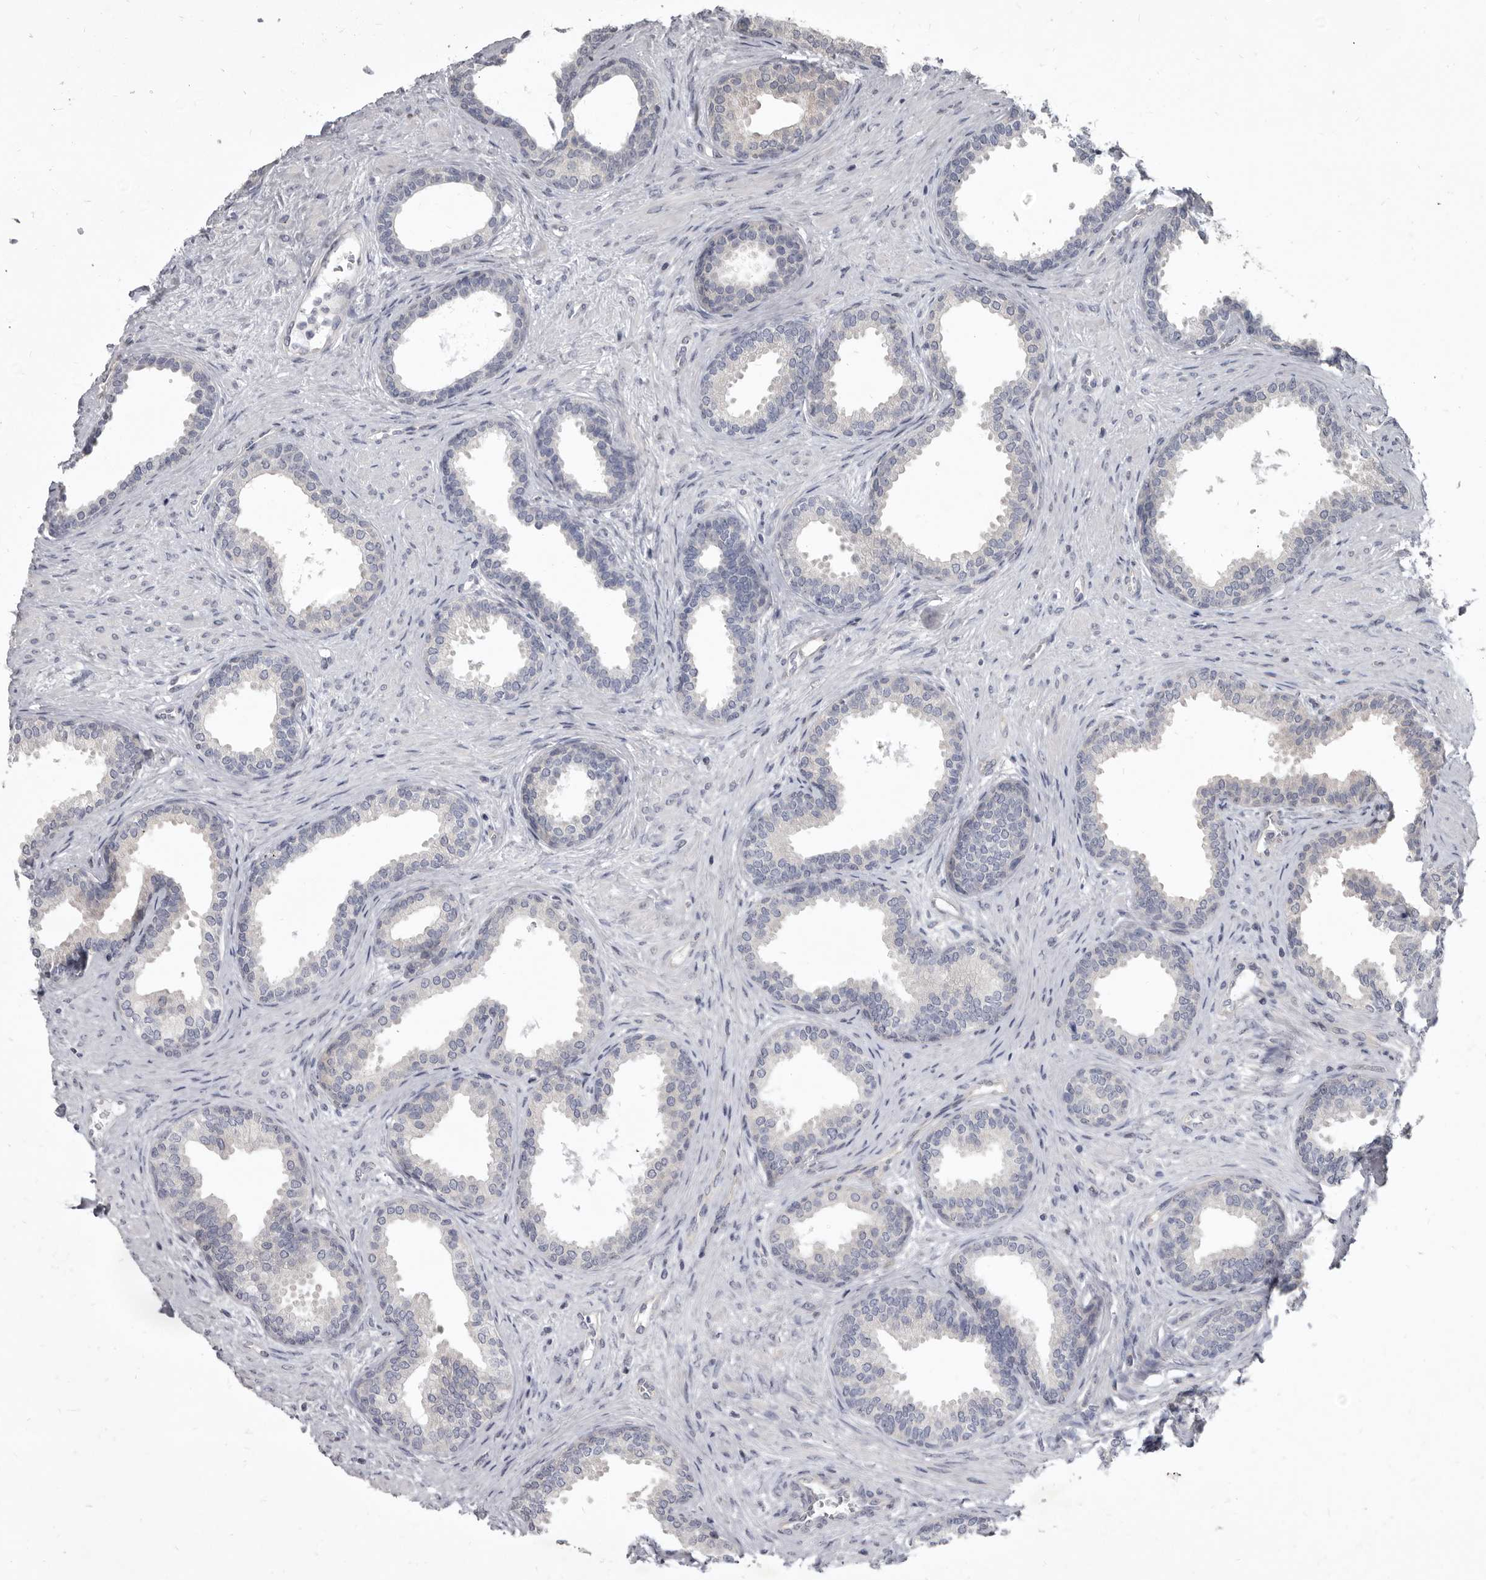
{"staining": {"intensity": "negative", "quantity": "none", "location": "none"}, "tissue": "prostate", "cell_type": "Glandular cells", "image_type": "normal", "snomed": [{"axis": "morphology", "description": "Normal tissue, NOS"}, {"axis": "topography", "description": "Prostate"}], "caption": "This is an IHC image of normal prostate. There is no positivity in glandular cells.", "gene": "GSK3B", "patient": {"sex": "male", "age": 76}}